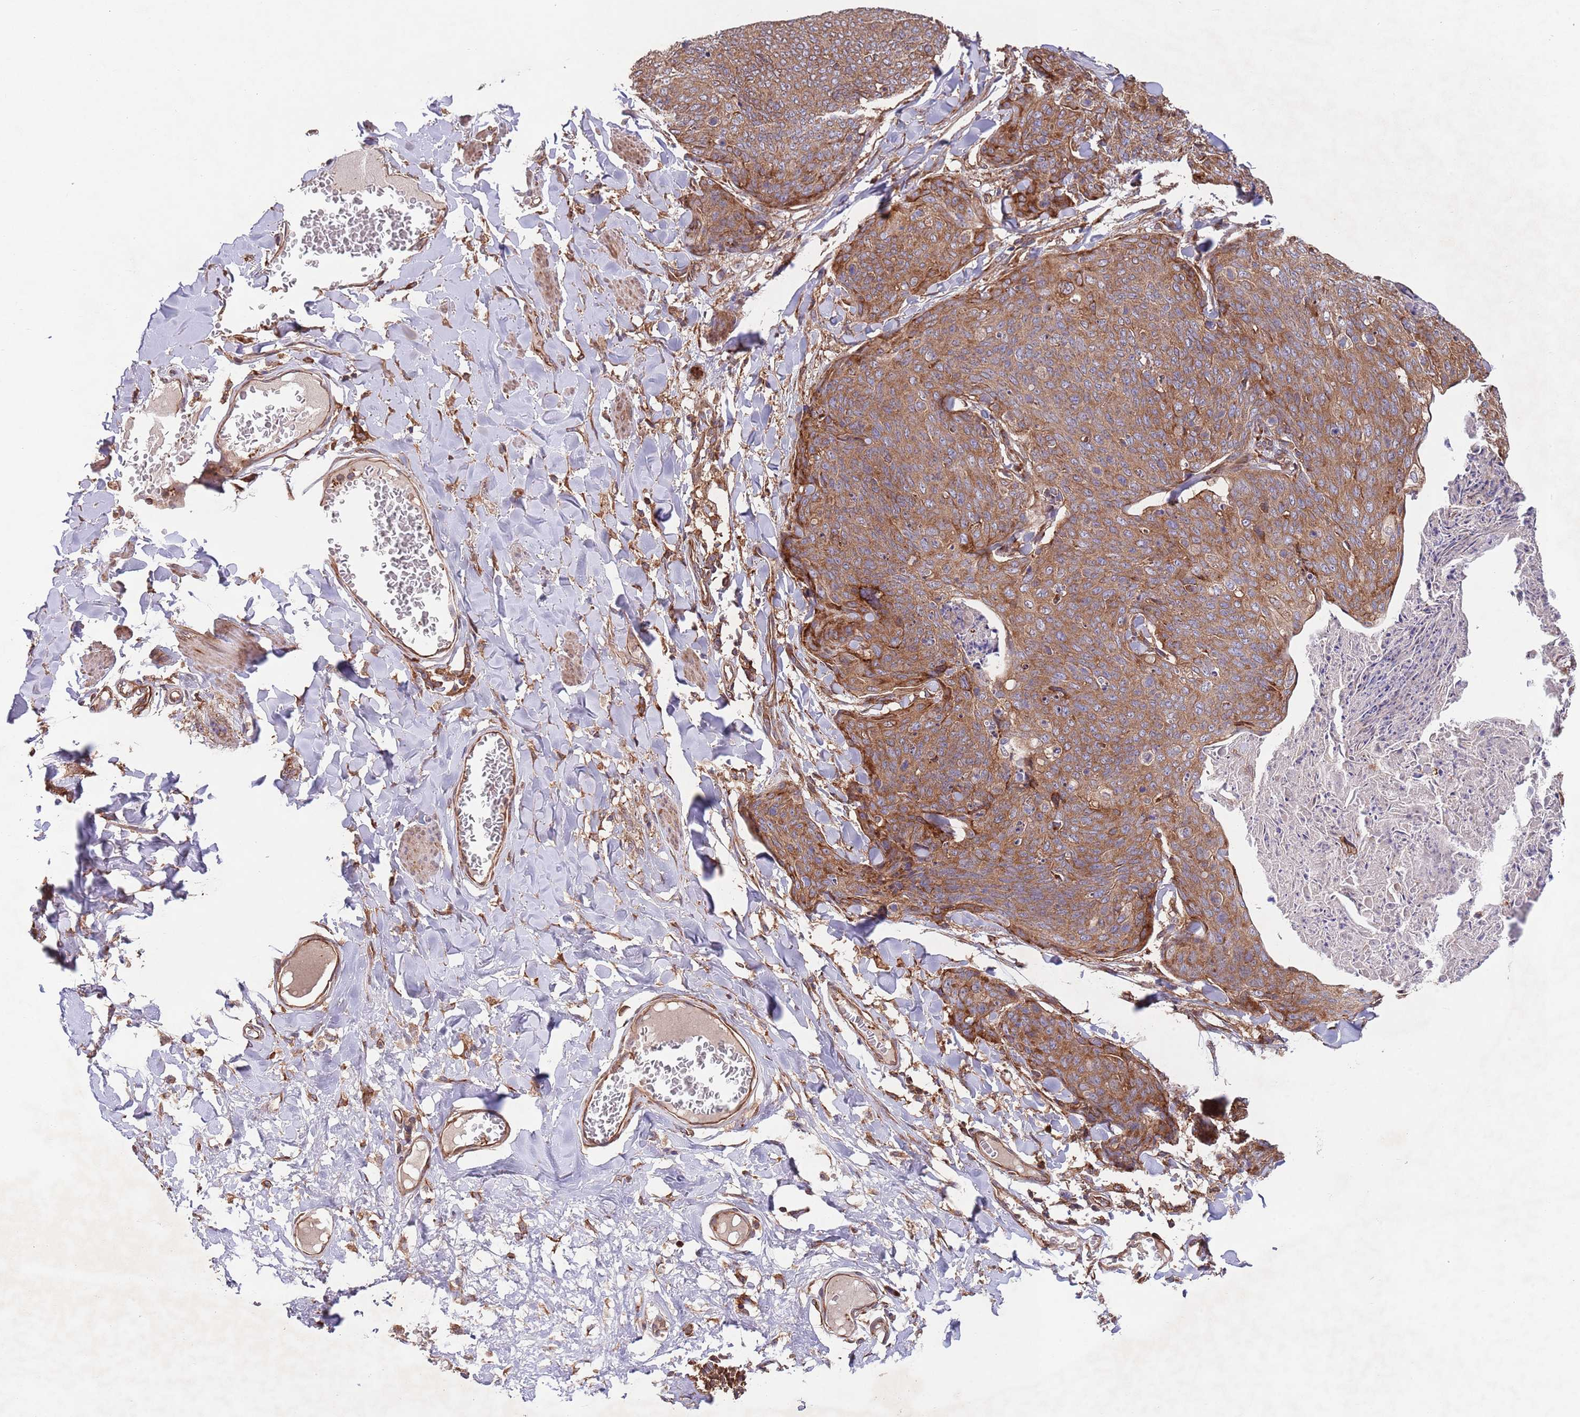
{"staining": {"intensity": "moderate", "quantity": ">75%", "location": "cytoplasmic/membranous"}, "tissue": "skin cancer", "cell_type": "Tumor cells", "image_type": "cancer", "snomed": [{"axis": "morphology", "description": "Squamous cell carcinoma, NOS"}, {"axis": "topography", "description": "Skin"}, {"axis": "topography", "description": "Vulva"}], "caption": "Brown immunohistochemical staining in skin cancer exhibits moderate cytoplasmic/membranous expression in about >75% of tumor cells.", "gene": "RNF19B", "patient": {"sex": "female", "age": 85}}